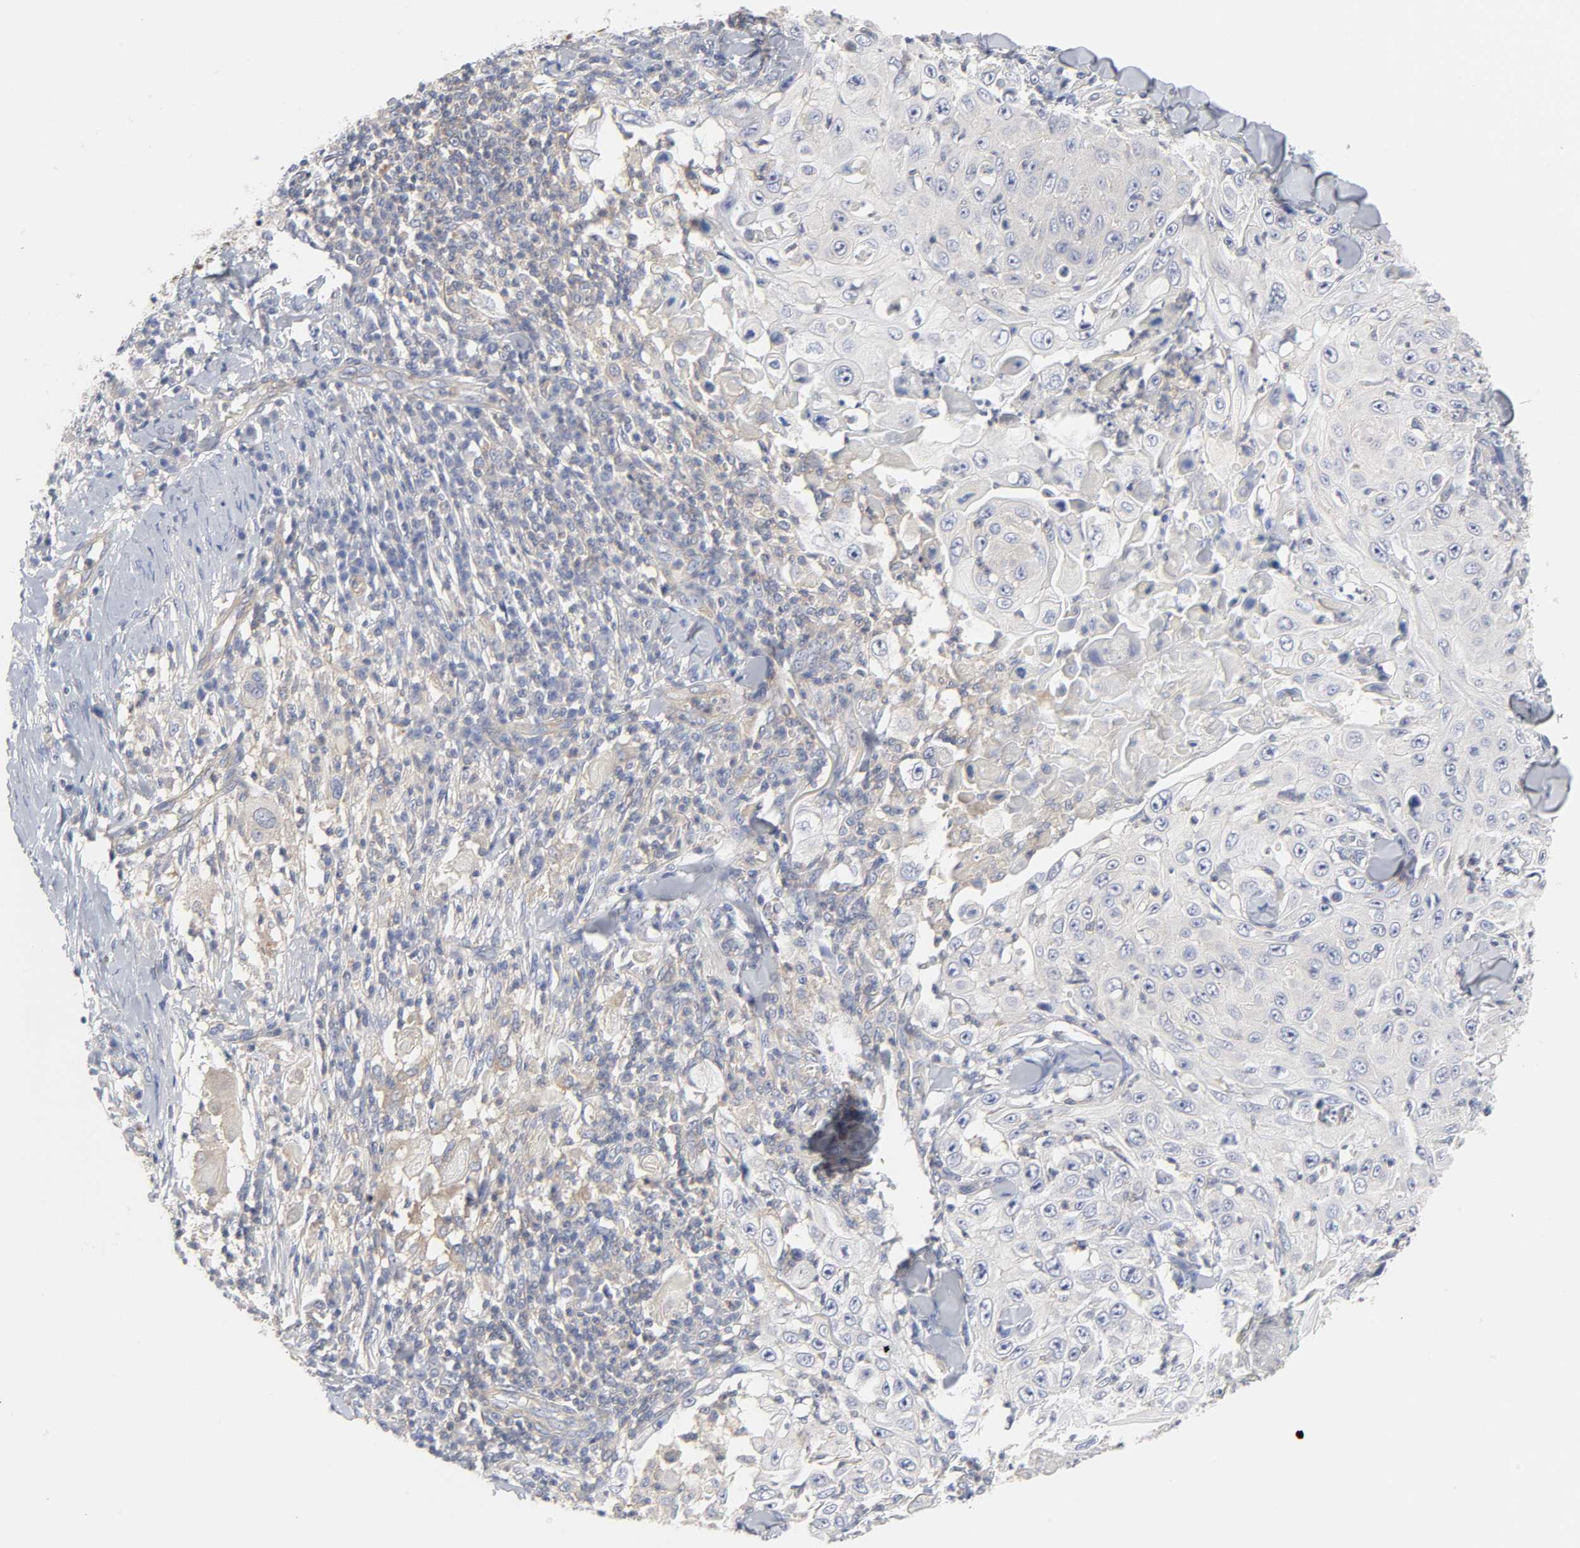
{"staining": {"intensity": "negative", "quantity": "none", "location": "none"}, "tissue": "skin cancer", "cell_type": "Tumor cells", "image_type": "cancer", "snomed": [{"axis": "morphology", "description": "Squamous cell carcinoma, NOS"}, {"axis": "topography", "description": "Skin"}], "caption": "High power microscopy micrograph of an immunohistochemistry photomicrograph of skin cancer (squamous cell carcinoma), revealing no significant expression in tumor cells. (IHC, brightfield microscopy, high magnification).", "gene": "ROCK1", "patient": {"sex": "male", "age": 86}}